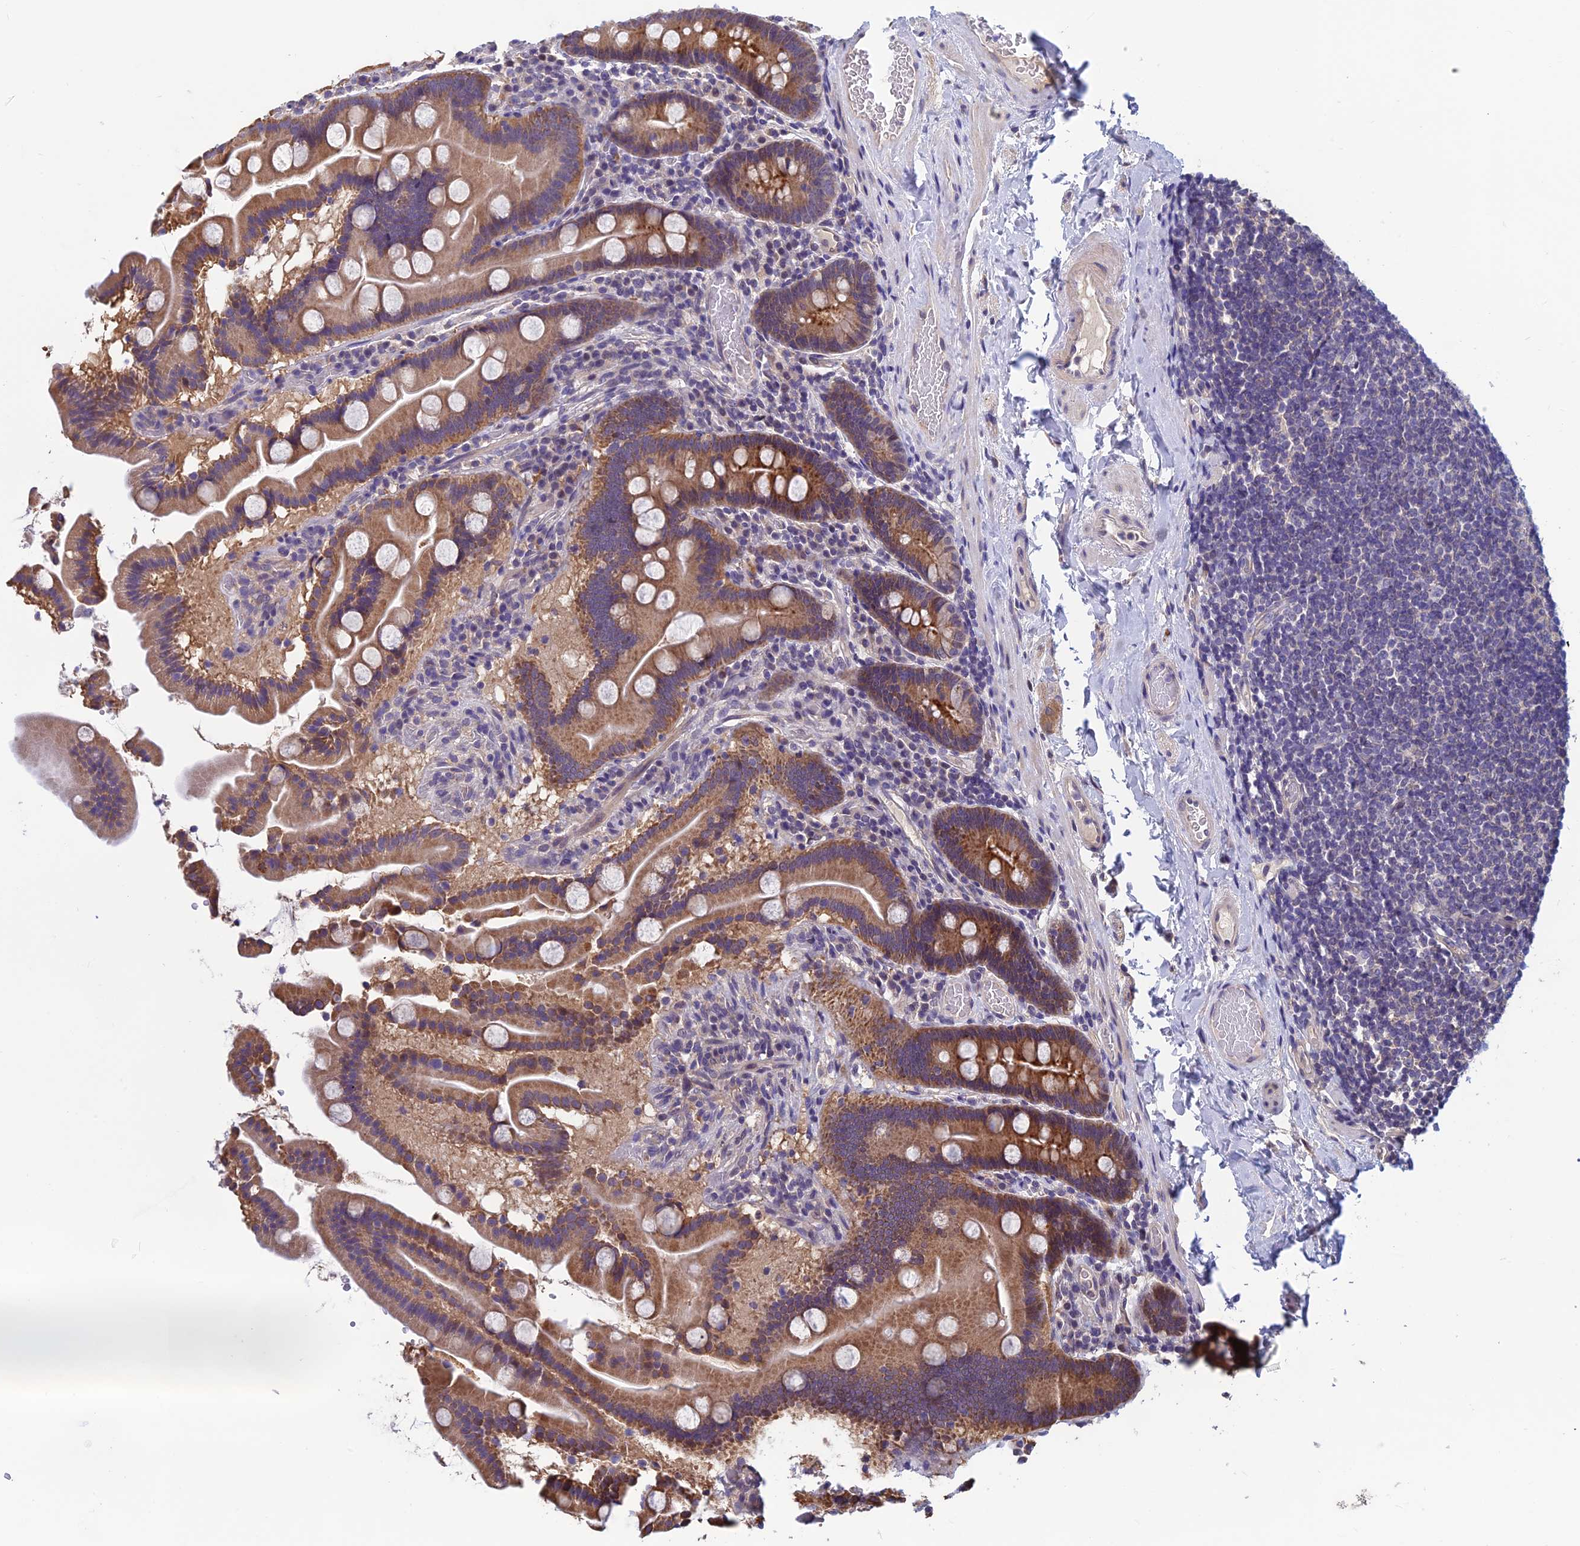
{"staining": {"intensity": "moderate", "quantity": ">75%", "location": "cytoplasmic/membranous"}, "tissue": "duodenum", "cell_type": "Glandular cells", "image_type": "normal", "snomed": [{"axis": "morphology", "description": "Normal tissue, NOS"}, {"axis": "topography", "description": "Duodenum"}], "caption": "IHC micrograph of normal duodenum: human duodenum stained using immunohistochemistry (IHC) demonstrates medium levels of moderate protein expression localized specifically in the cytoplasmic/membranous of glandular cells, appearing as a cytoplasmic/membranous brown color.", "gene": "HECA", "patient": {"sex": "male", "age": 55}}